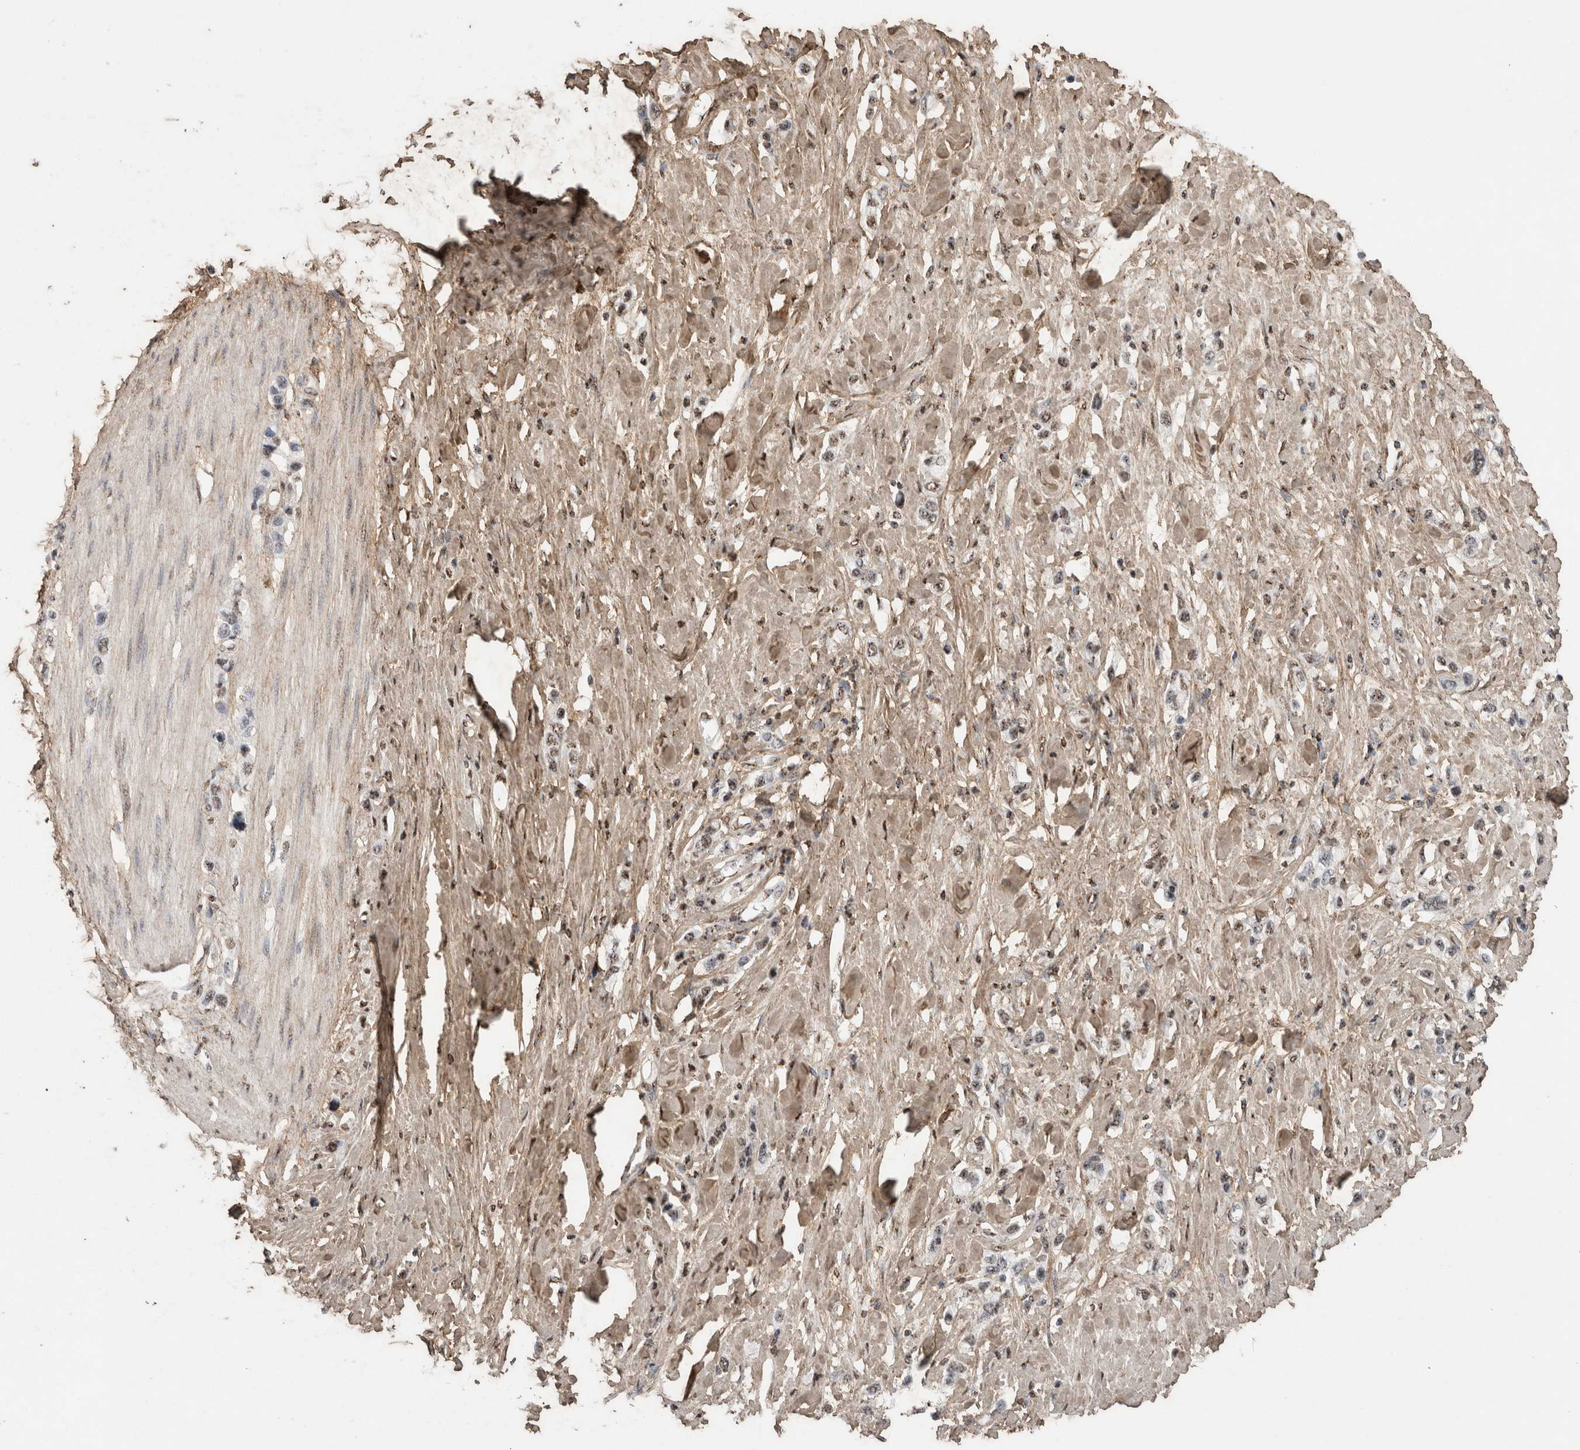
{"staining": {"intensity": "strong", "quantity": "25%-75%", "location": "nuclear"}, "tissue": "stomach cancer", "cell_type": "Tumor cells", "image_type": "cancer", "snomed": [{"axis": "morphology", "description": "Adenocarcinoma, NOS"}, {"axis": "topography", "description": "Stomach"}], "caption": "The histopathology image displays a brown stain indicating the presence of a protein in the nuclear of tumor cells in stomach adenocarcinoma.", "gene": "C1QTNF5", "patient": {"sex": "female", "age": 65}}